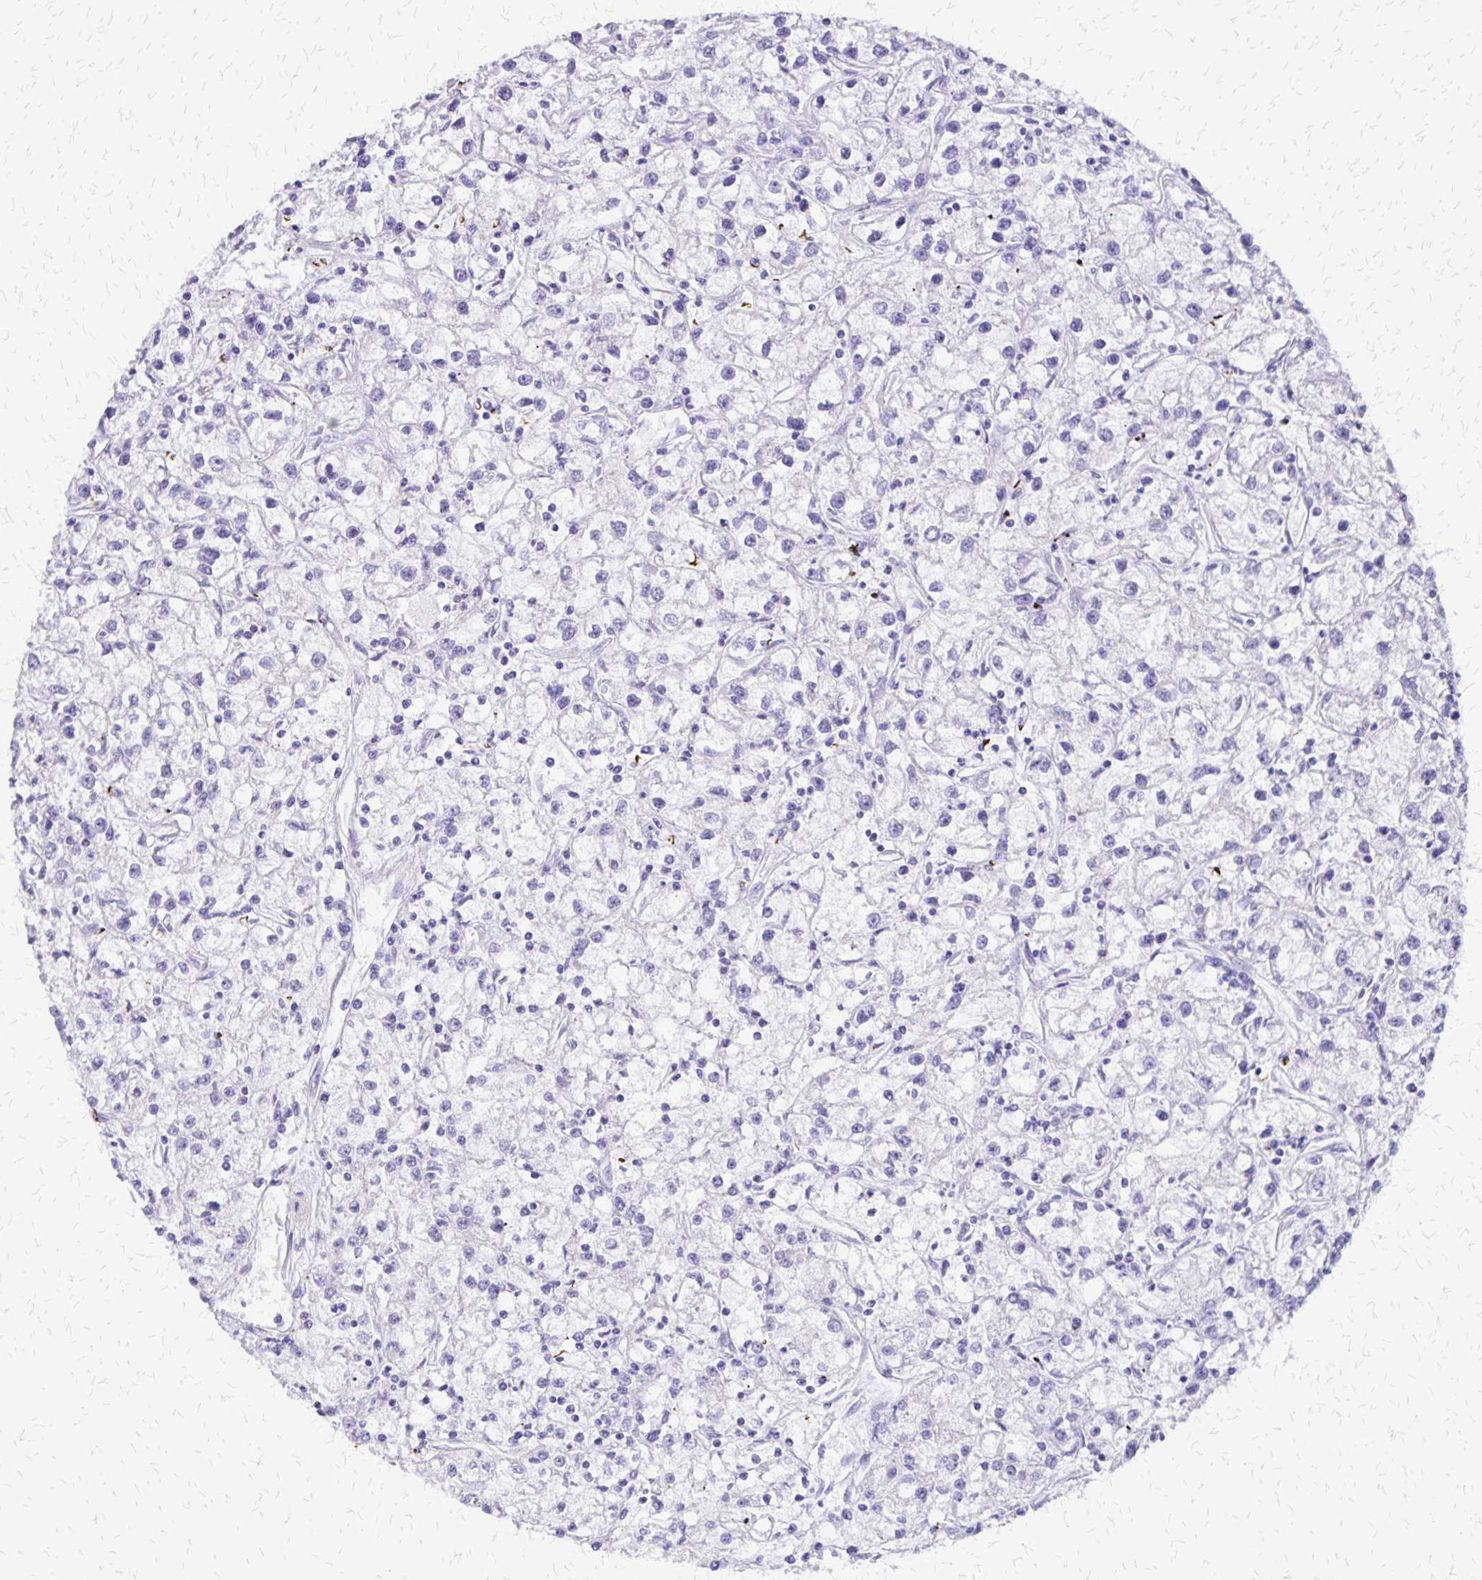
{"staining": {"intensity": "negative", "quantity": "none", "location": "none"}, "tissue": "renal cancer", "cell_type": "Tumor cells", "image_type": "cancer", "snomed": [{"axis": "morphology", "description": "Adenocarcinoma, NOS"}, {"axis": "topography", "description": "Kidney"}], "caption": "This is an immunohistochemistry histopathology image of human renal adenocarcinoma. There is no expression in tumor cells.", "gene": "SLC13A2", "patient": {"sex": "female", "age": 59}}